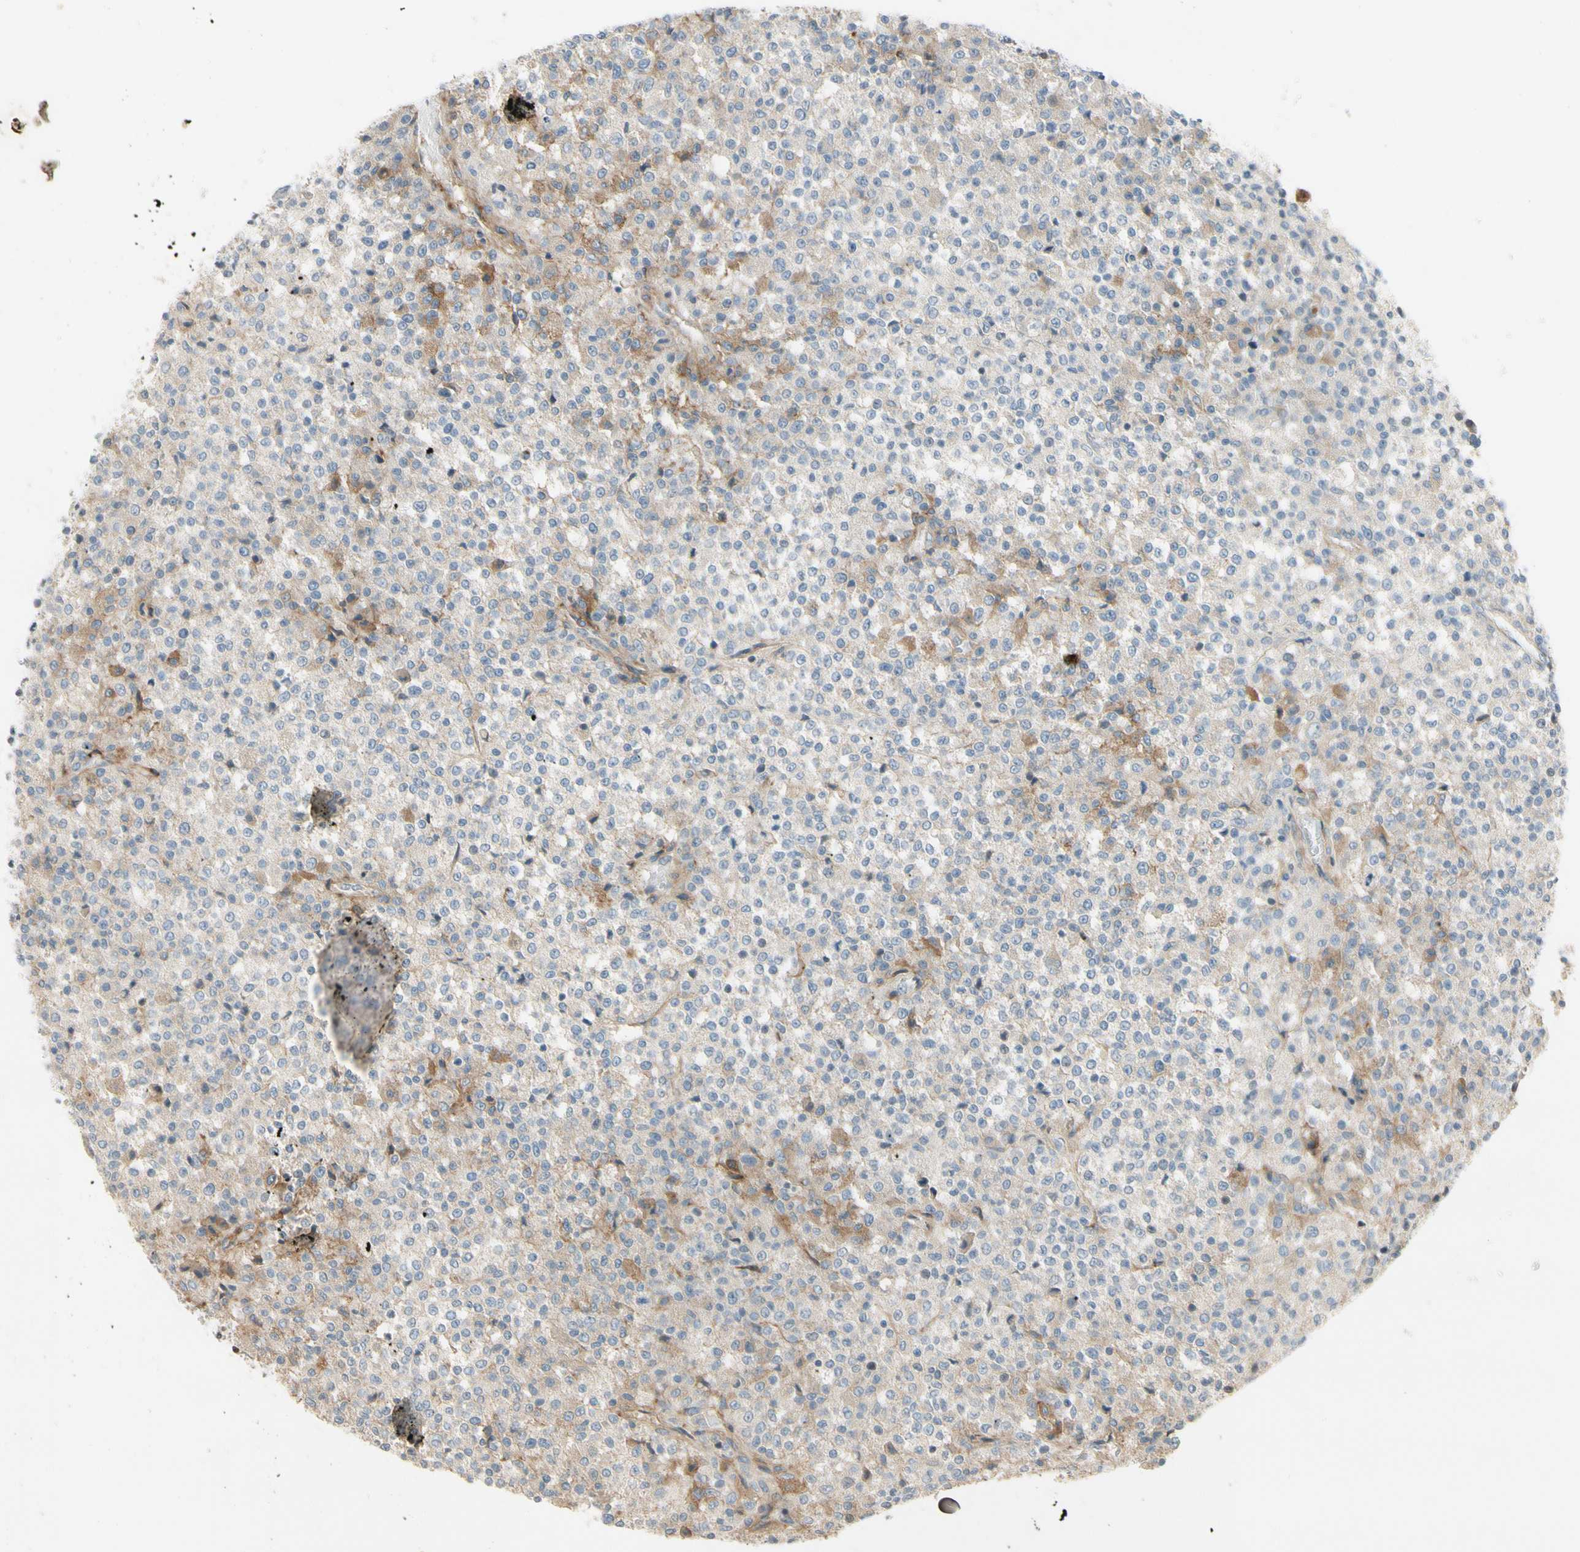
{"staining": {"intensity": "negative", "quantity": "none", "location": "none"}, "tissue": "testis cancer", "cell_type": "Tumor cells", "image_type": "cancer", "snomed": [{"axis": "morphology", "description": "Seminoma, NOS"}, {"axis": "topography", "description": "Testis"}], "caption": "Seminoma (testis) was stained to show a protein in brown. There is no significant staining in tumor cells. (Brightfield microscopy of DAB (3,3'-diaminobenzidine) immunohistochemistry (IHC) at high magnification).", "gene": "NFYA", "patient": {"sex": "male", "age": 59}}